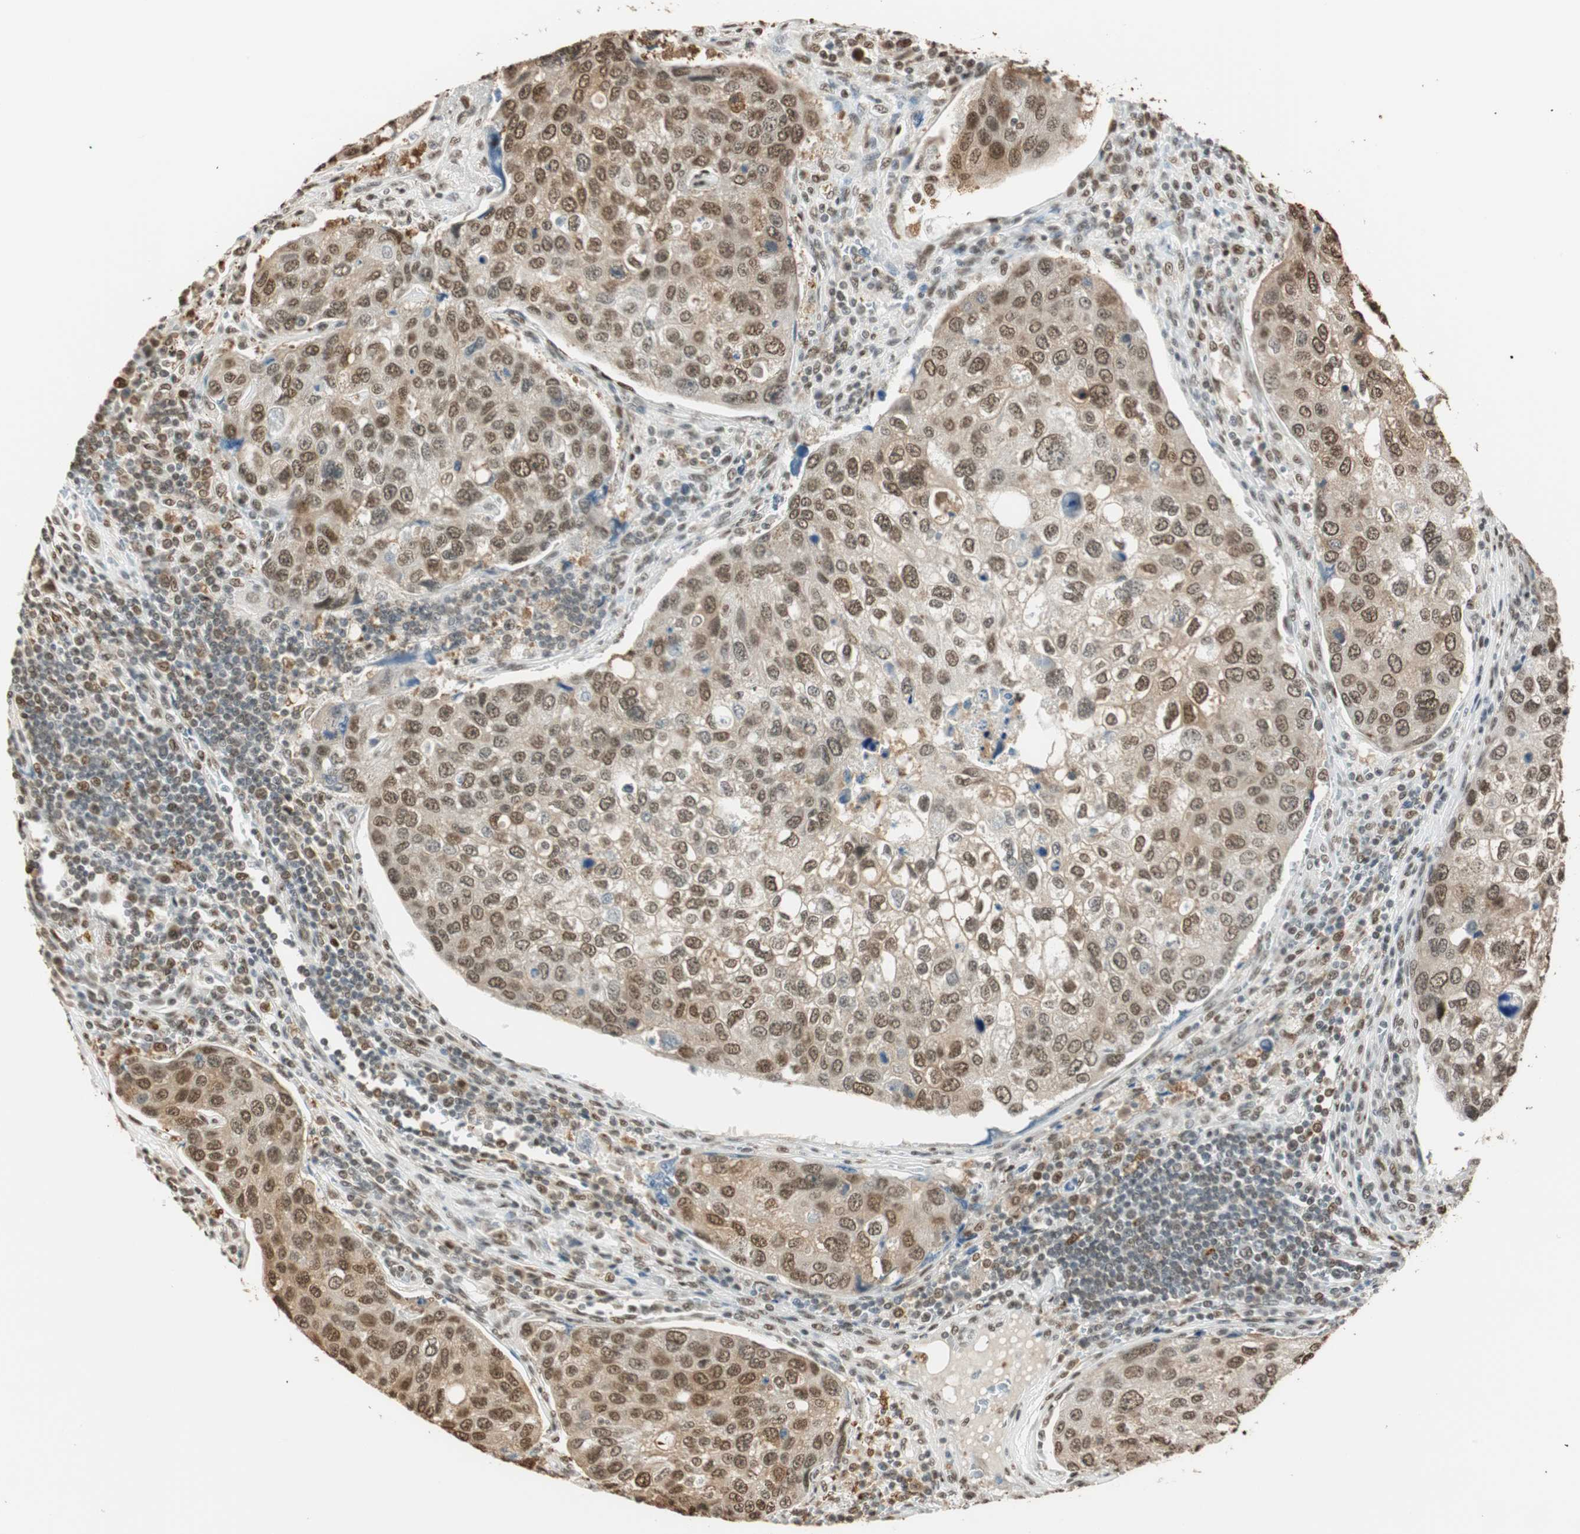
{"staining": {"intensity": "strong", "quantity": ">75%", "location": "cytoplasmic/membranous,nuclear"}, "tissue": "urothelial cancer", "cell_type": "Tumor cells", "image_type": "cancer", "snomed": [{"axis": "morphology", "description": "Urothelial carcinoma, High grade"}, {"axis": "topography", "description": "Lymph node"}, {"axis": "topography", "description": "Urinary bladder"}], "caption": "A high amount of strong cytoplasmic/membranous and nuclear expression is present in approximately >75% of tumor cells in urothelial cancer tissue. The protein of interest is stained brown, and the nuclei are stained in blue (DAB IHC with brightfield microscopy, high magnification).", "gene": "FANCG", "patient": {"sex": "male", "age": 51}}